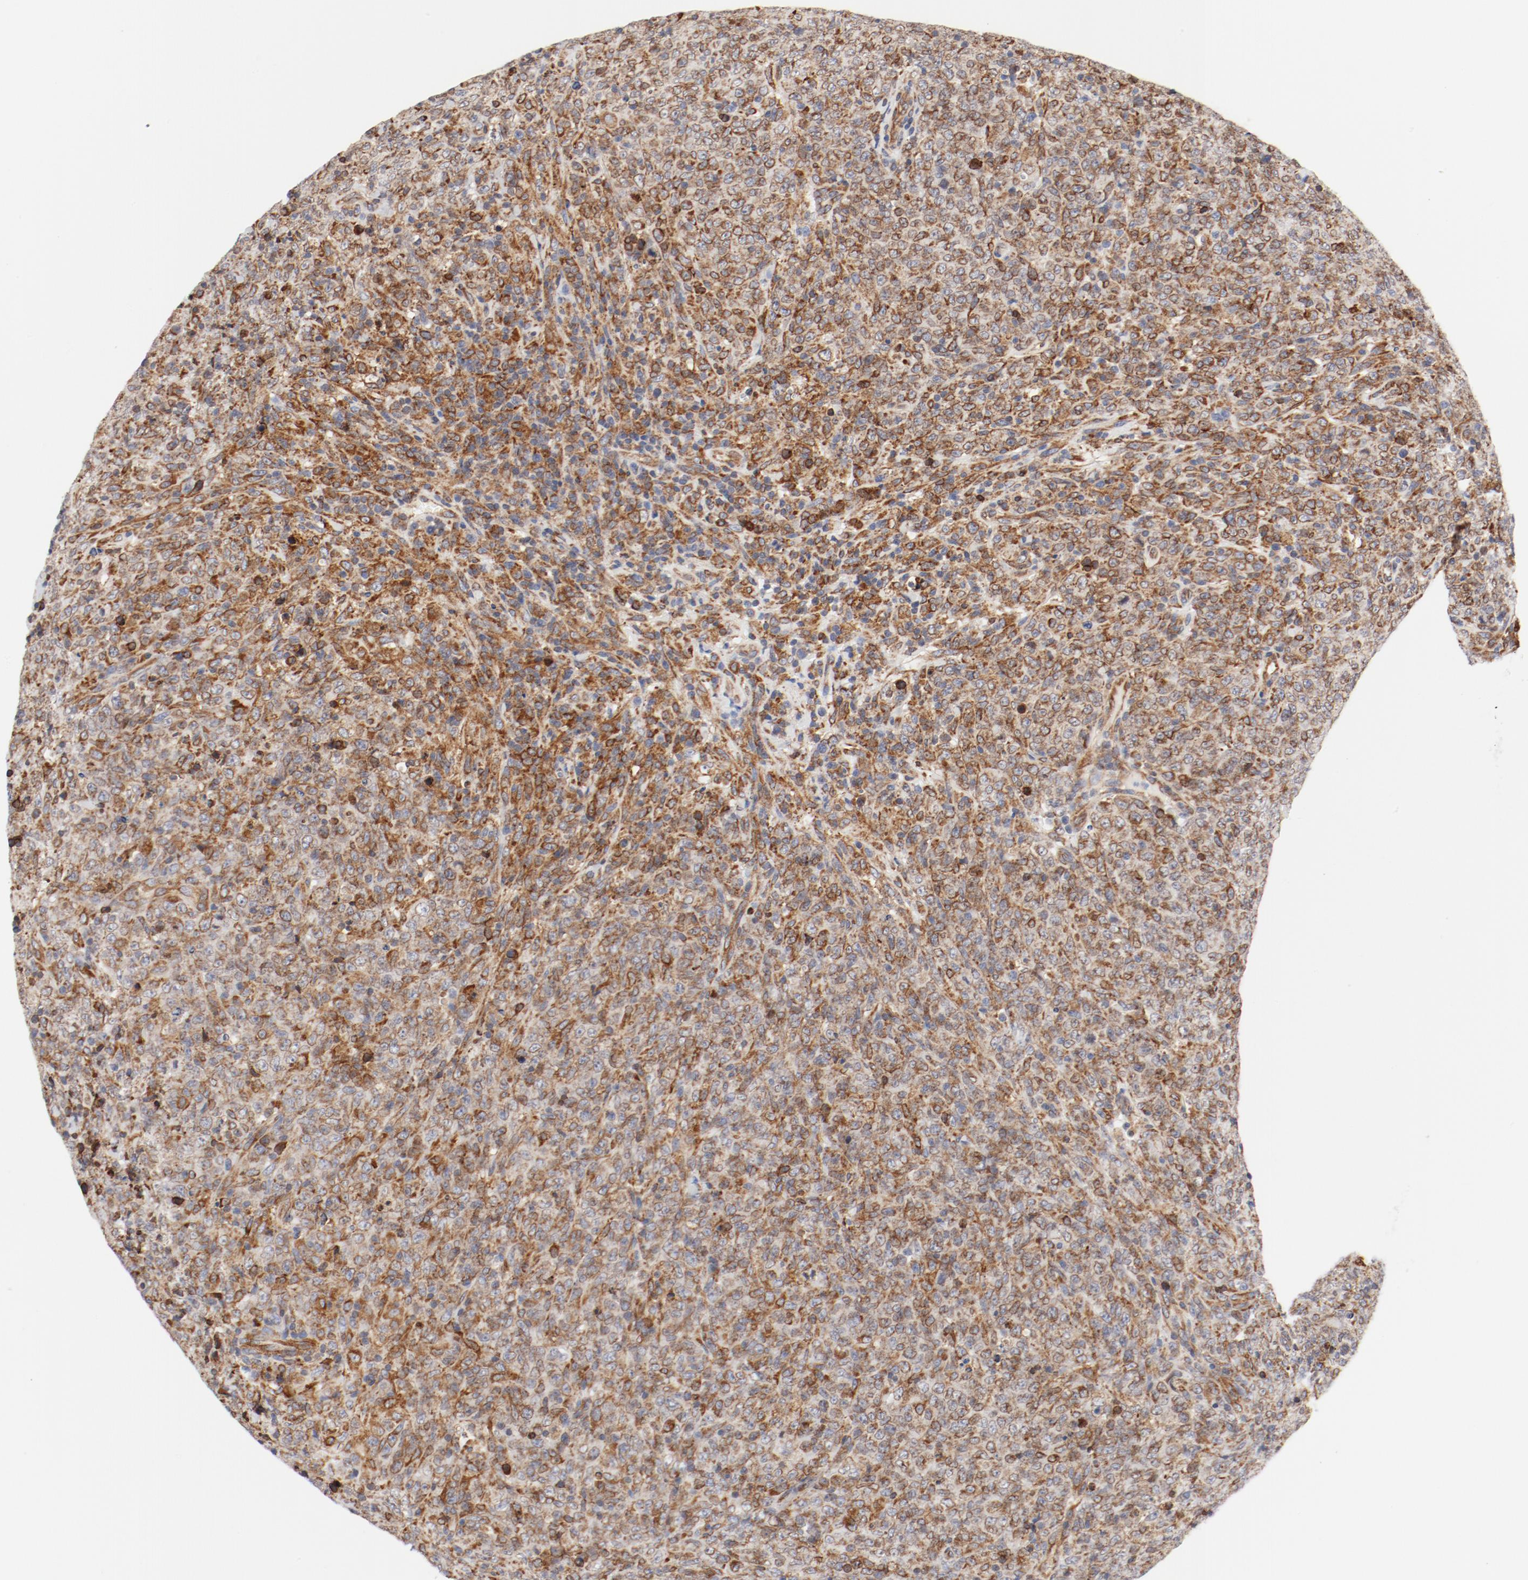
{"staining": {"intensity": "moderate", "quantity": "25%-75%", "location": "cytoplasmic/membranous"}, "tissue": "lymphoma", "cell_type": "Tumor cells", "image_type": "cancer", "snomed": [{"axis": "morphology", "description": "Malignant lymphoma, non-Hodgkin's type, High grade"}, {"axis": "topography", "description": "Tonsil"}], "caption": "Lymphoma stained with a brown dye displays moderate cytoplasmic/membranous positive expression in approximately 25%-75% of tumor cells.", "gene": "PDPK1", "patient": {"sex": "female", "age": 36}}